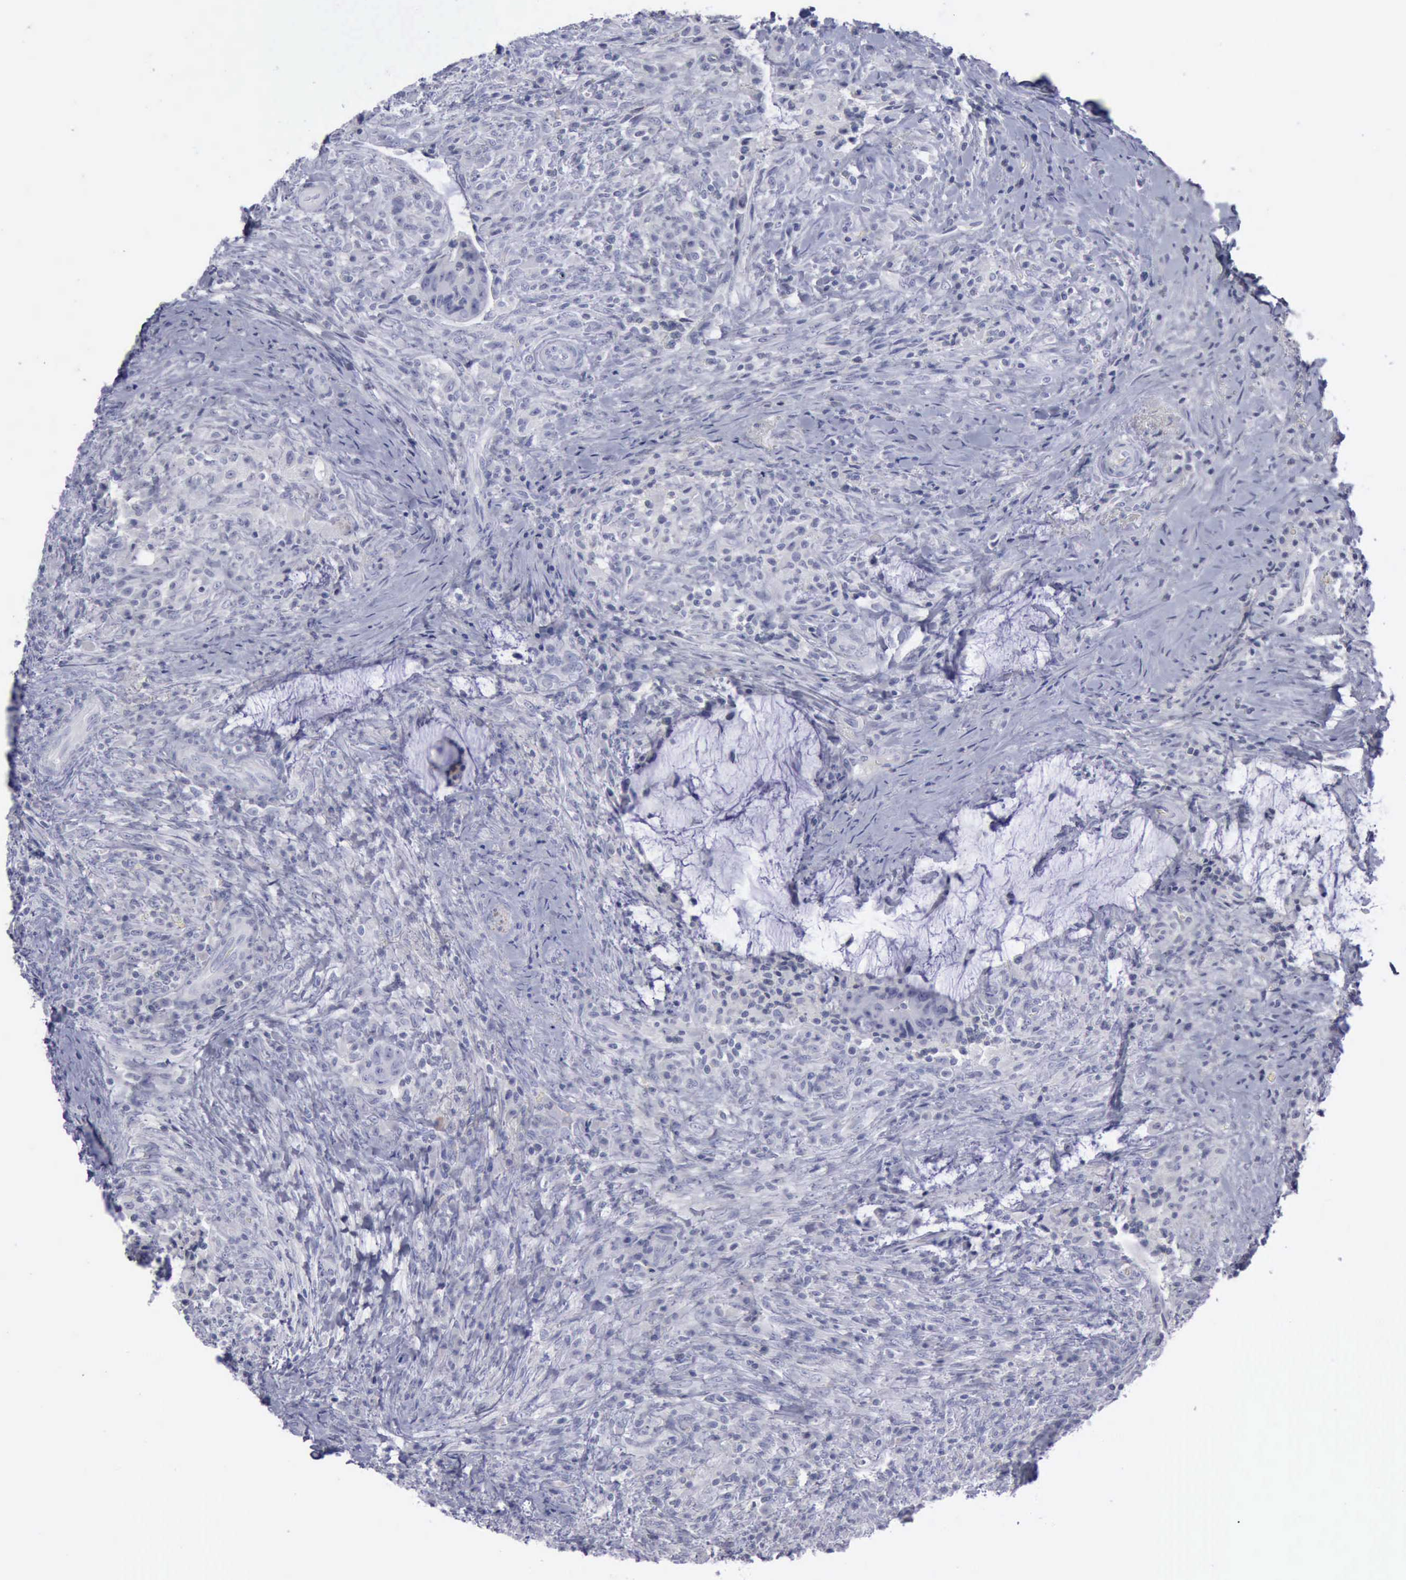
{"staining": {"intensity": "negative", "quantity": "none", "location": "none"}, "tissue": "colorectal cancer", "cell_type": "Tumor cells", "image_type": "cancer", "snomed": [{"axis": "morphology", "description": "Adenocarcinoma, NOS"}, {"axis": "topography", "description": "Rectum"}], "caption": "Immunohistochemical staining of human colorectal cancer (adenocarcinoma) reveals no significant expression in tumor cells.", "gene": "CDH2", "patient": {"sex": "female", "age": 71}}